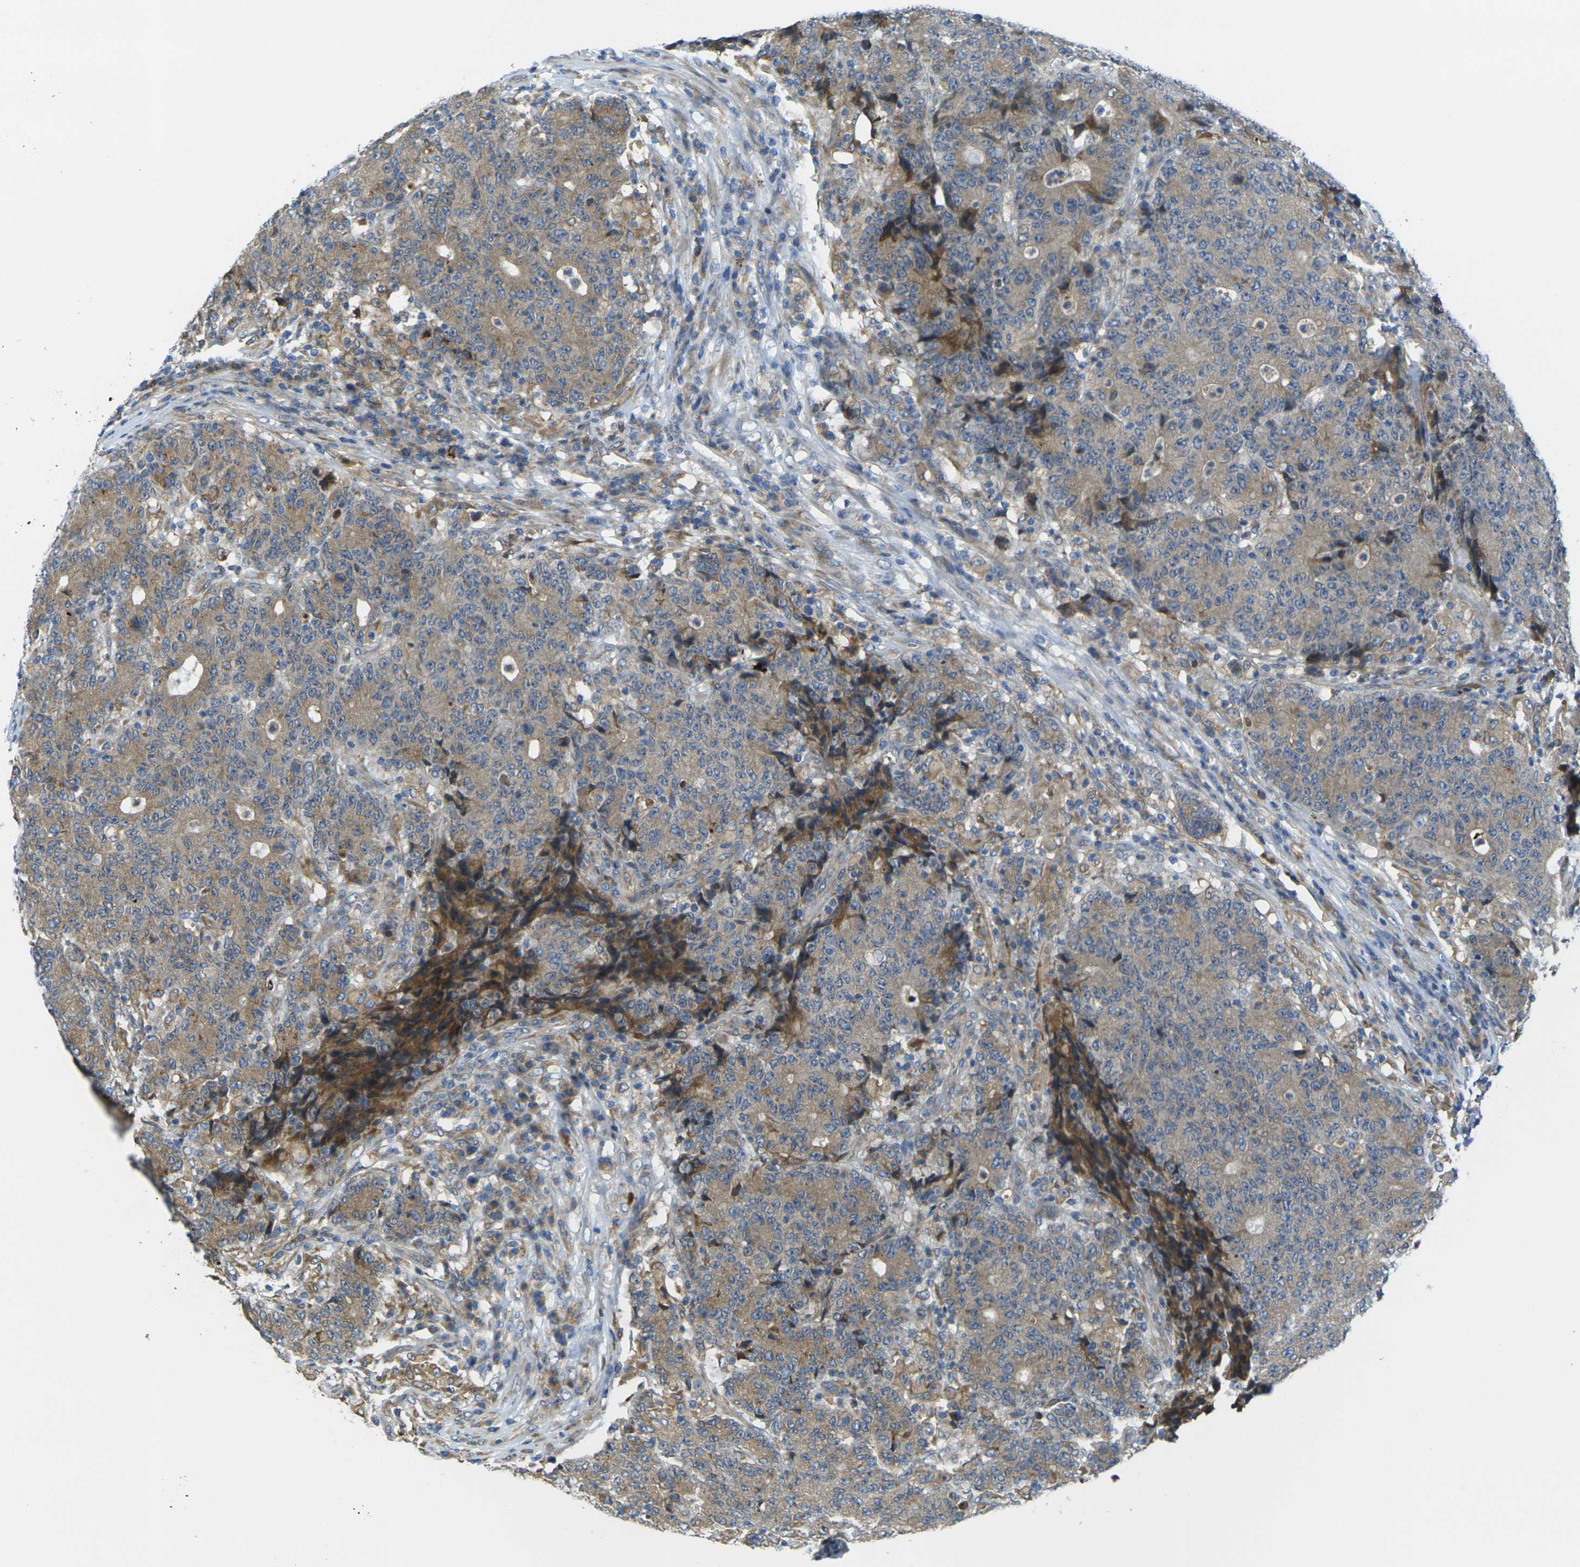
{"staining": {"intensity": "moderate", "quantity": ">75%", "location": "cytoplasmic/membranous"}, "tissue": "colorectal cancer", "cell_type": "Tumor cells", "image_type": "cancer", "snomed": [{"axis": "morphology", "description": "Normal tissue, NOS"}, {"axis": "morphology", "description": "Adenocarcinoma, NOS"}, {"axis": "topography", "description": "Colon"}], "caption": "Colorectal cancer stained for a protein displays moderate cytoplasmic/membranous positivity in tumor cells.", "gene": "FZD1", "patient": {"sex": "female", "age": 75}}